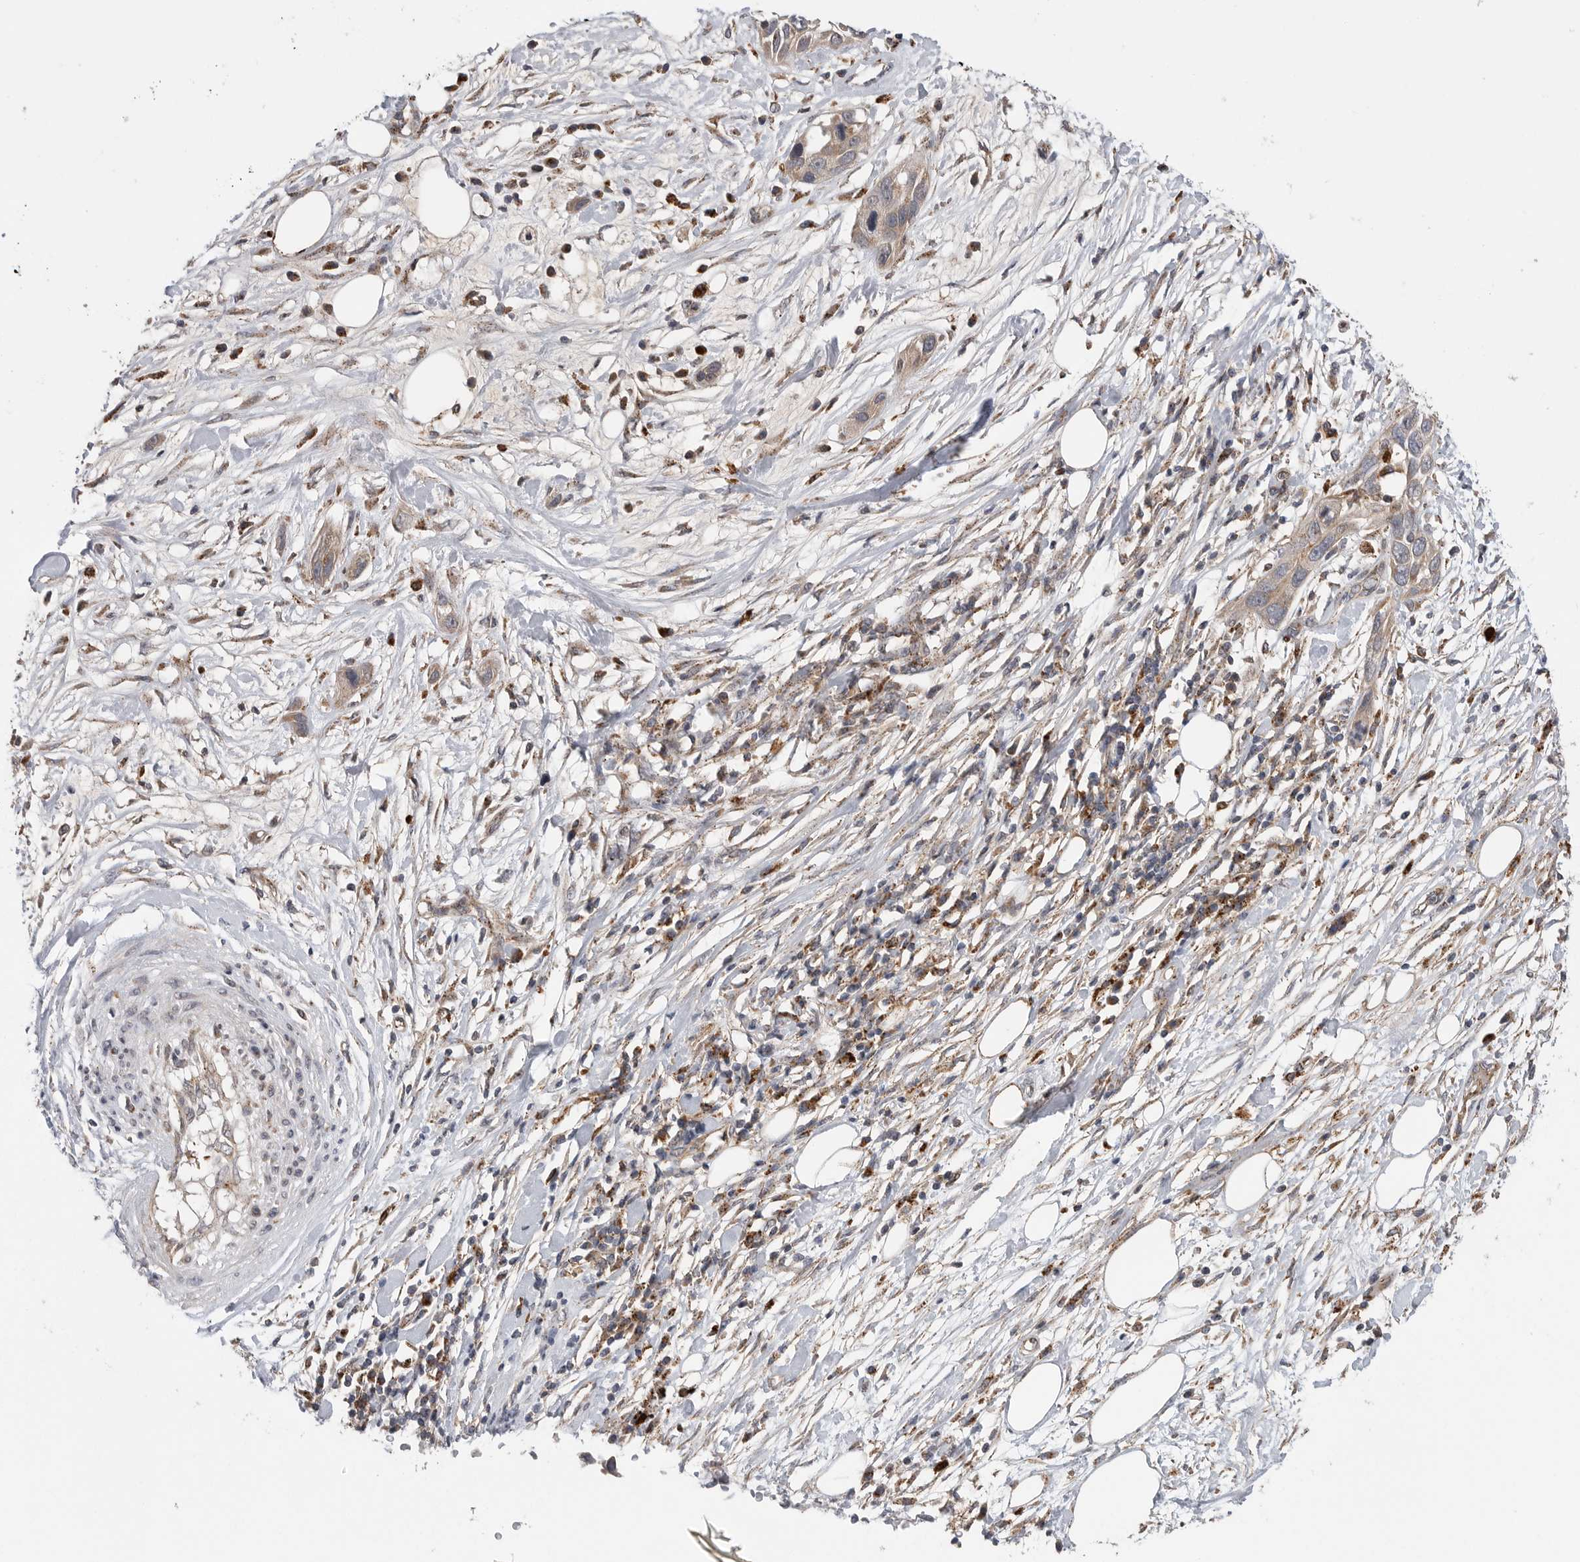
{"staining": {"intensity": "weak", "quantity": ">75%", "location": "cytoplasmic/membranous"}, "tissue": "pancreatic cancer", "cell_type": "Tumor cells", "image_type": "cancer", "snomed": [{"axis": "morphology", "description": "Adenocarcinoma, NOS"}, {"axis": "topography", "description": "Pancreas"}], "caption": "Weak cytoplasmic/membranous positivity for a protein is identified in about >75% of tumor cells of adenocarcinoma (pancreatic) using IHC.", "gene": "GALNS", "patient": {"sex": "female", "age": 60}}